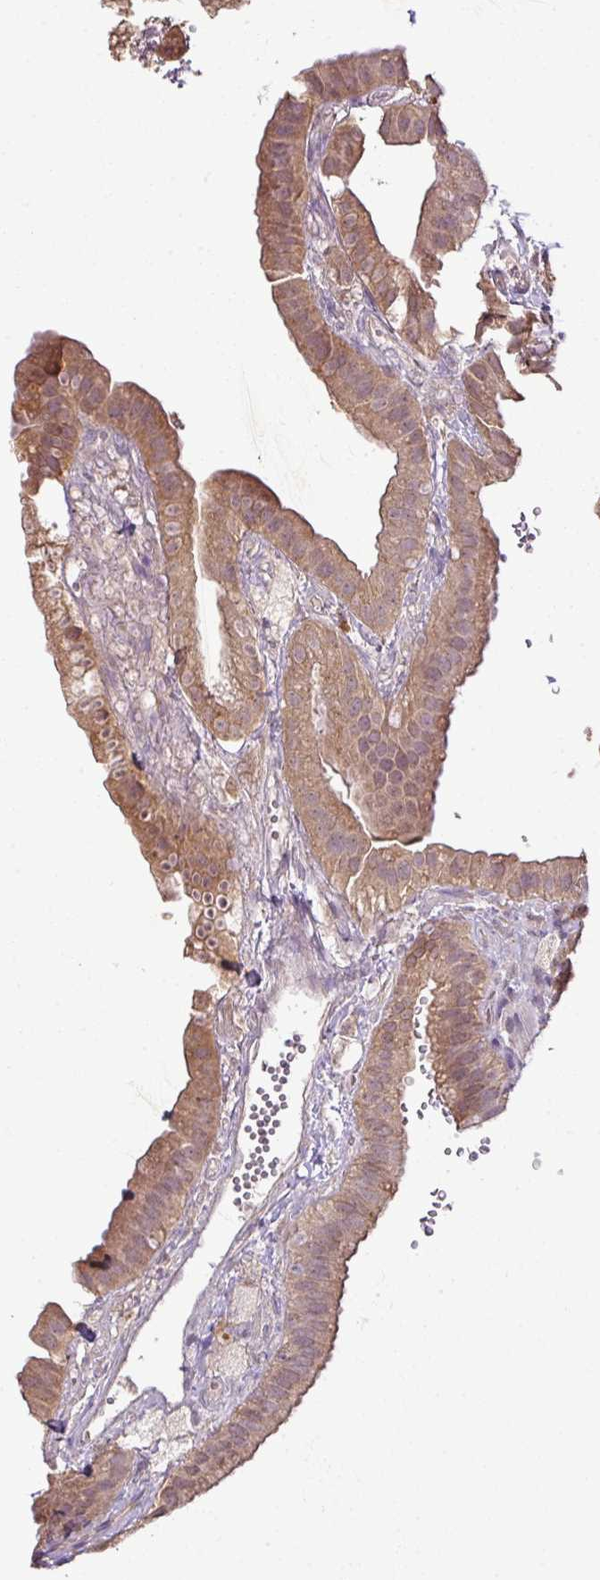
{"staining": {"intensity": "moderate", "quantity": ">75%", "location": "cytoplasmic/membranous"}, "tissue": "gallbladder", "cell_type": "Glandular cells", "image_type": "normal", "snomed": [{"axis": "morphology", "description": "Normal tissue, NOS"}, {"axis": "topography", "description": "Gallbladder"}], "caption": "Immunohistochemistry (IHC) of benign gallbladder reveals medium levels of moderate cytoplasmic/membranous positivity in approximately >75% of glandular cells. (IHC, brightfield microscopy, high magnification).", "gene": "DNAAF4", "patient": {"sex": "female", "age": 61}}